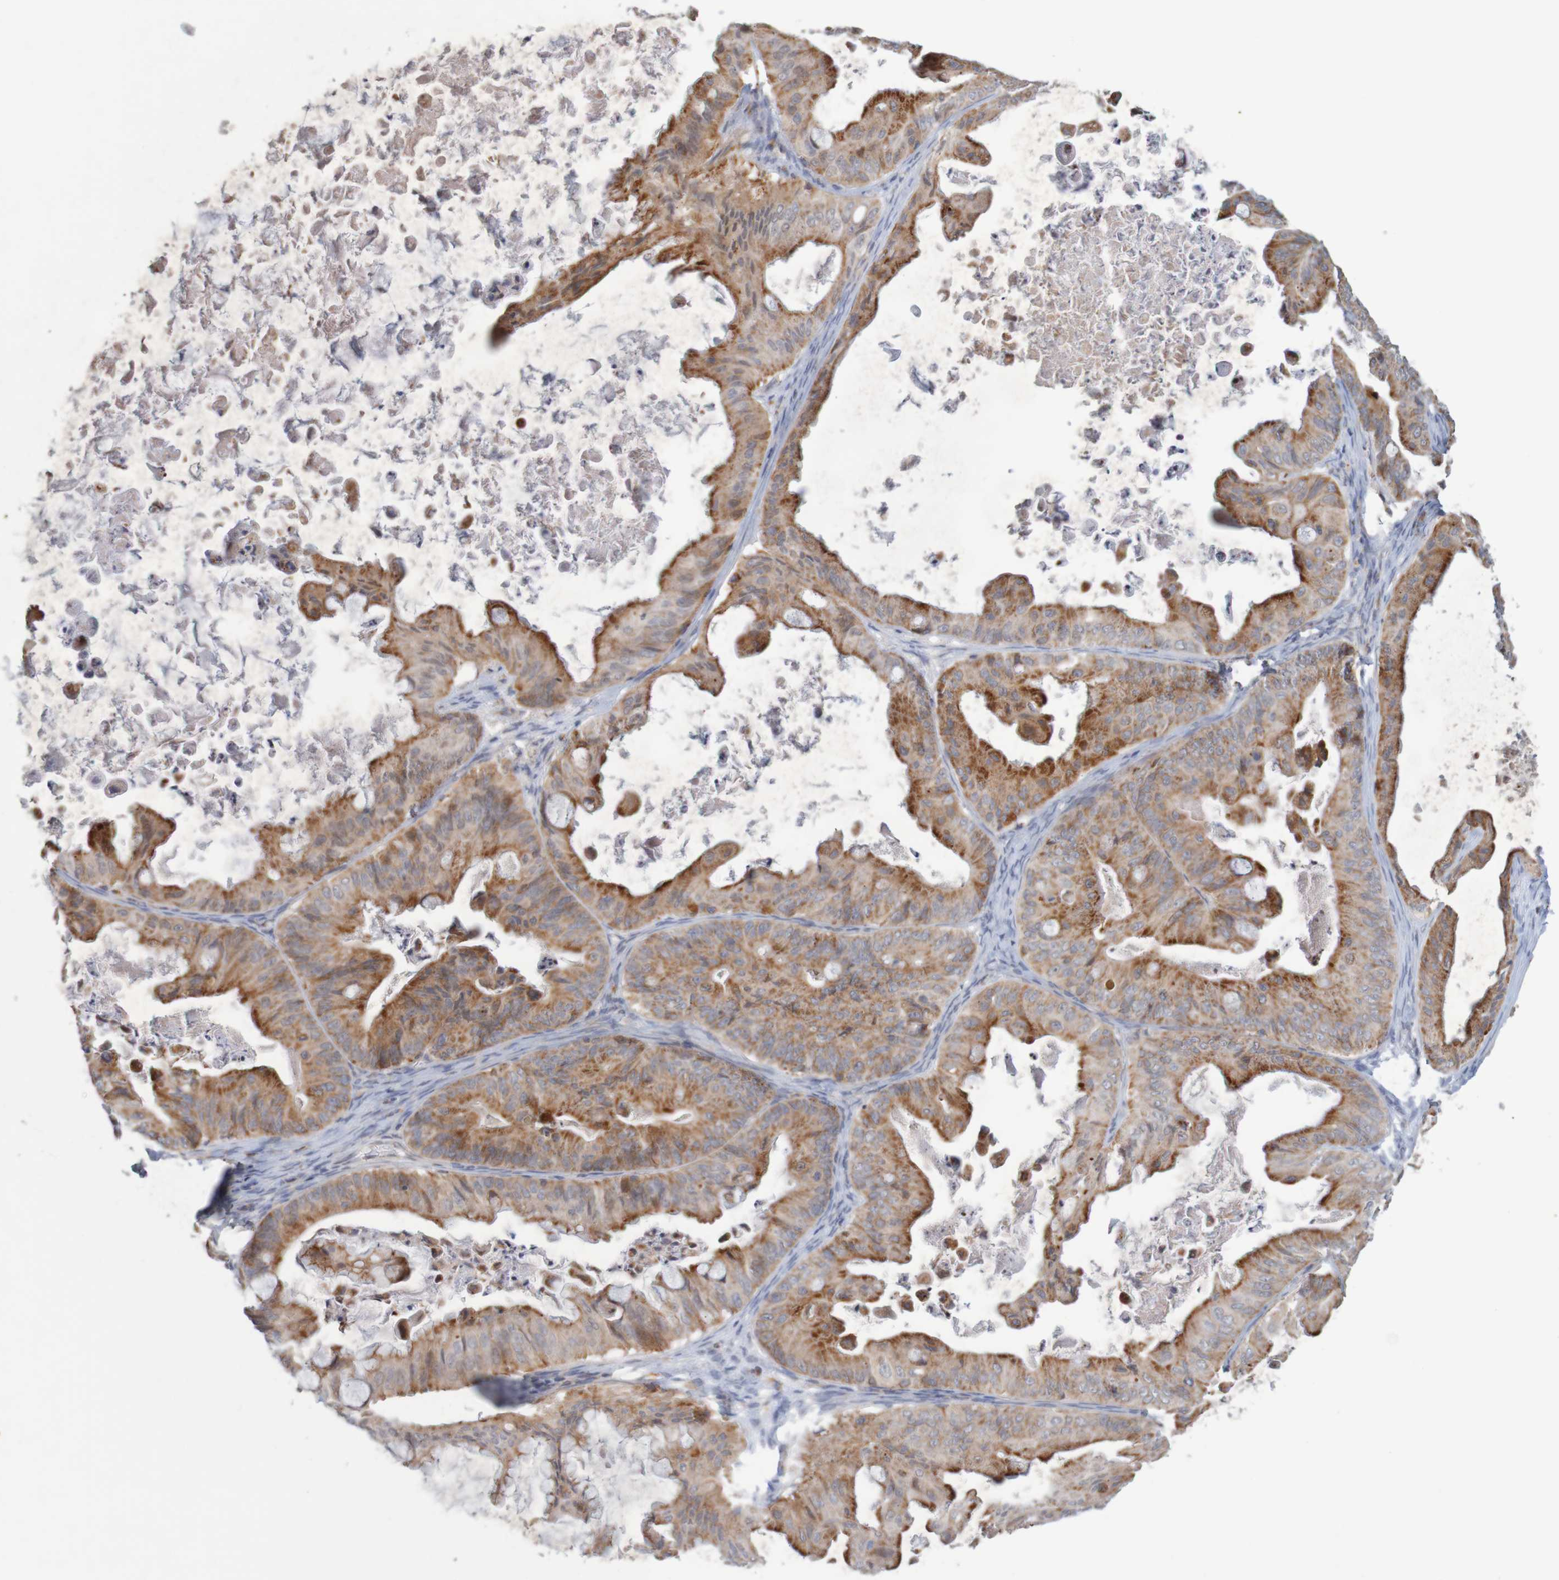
{"staining": {"intensity": "moderate", "quantity": ">75%", "location": "cytoplasmic/membranous"}, "tissue": "ovarian cancer", "cell_type": "Tumor cells", "image_type": "cancer", "snomed": [{"axis": "morphology", "description": "Cystadenocarcinoma, mucinous, NOS"}, {"axis": "topography", "description": "Ovary"}], "caption": "Immunohistochemistry (IHC) of human ovarian mucinous cystadenocarcinoma displays medium levels of moderate cytoplasmic/membranous staining in about >75% of tumor cells.", "gene": "NAV2", "patient": {"sex": "female", "age": 37}}